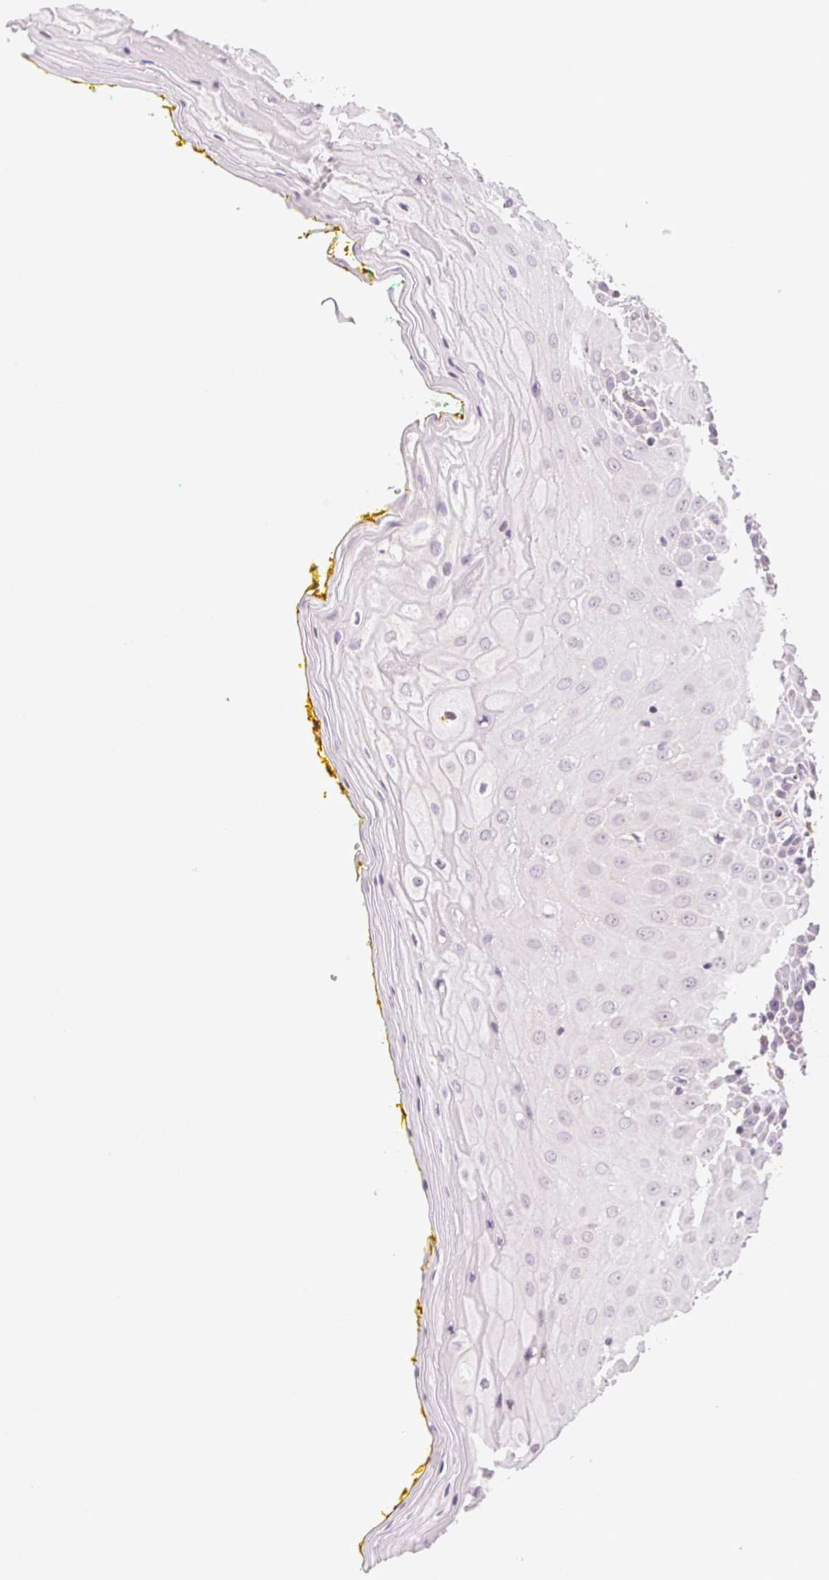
{"staining": {"intensity": "negative", "quantity": "none", "location": "none"}, "tissue": "oral mucosa", "cell_type": "Squamous epithelial cells", "image_type": "normal", "snomed": [{"axis": "morphology", "description": "Normal tissue, NOS"}, {"axis": "morphology", "description": "Squamous cell carcinoma, NOS"}, {"axis": "topography", "description": "Oral tissue"}, {"axis": "topography", "description": "Head-Neck"}], "caption": "IHC histopathology image of unremarkable human oral mucosa stained for a protein (brown), which displays no positivity in squamous epithelial cells.", "gene": "GYG2", "patient": {"sex": "female", "age": 70}}